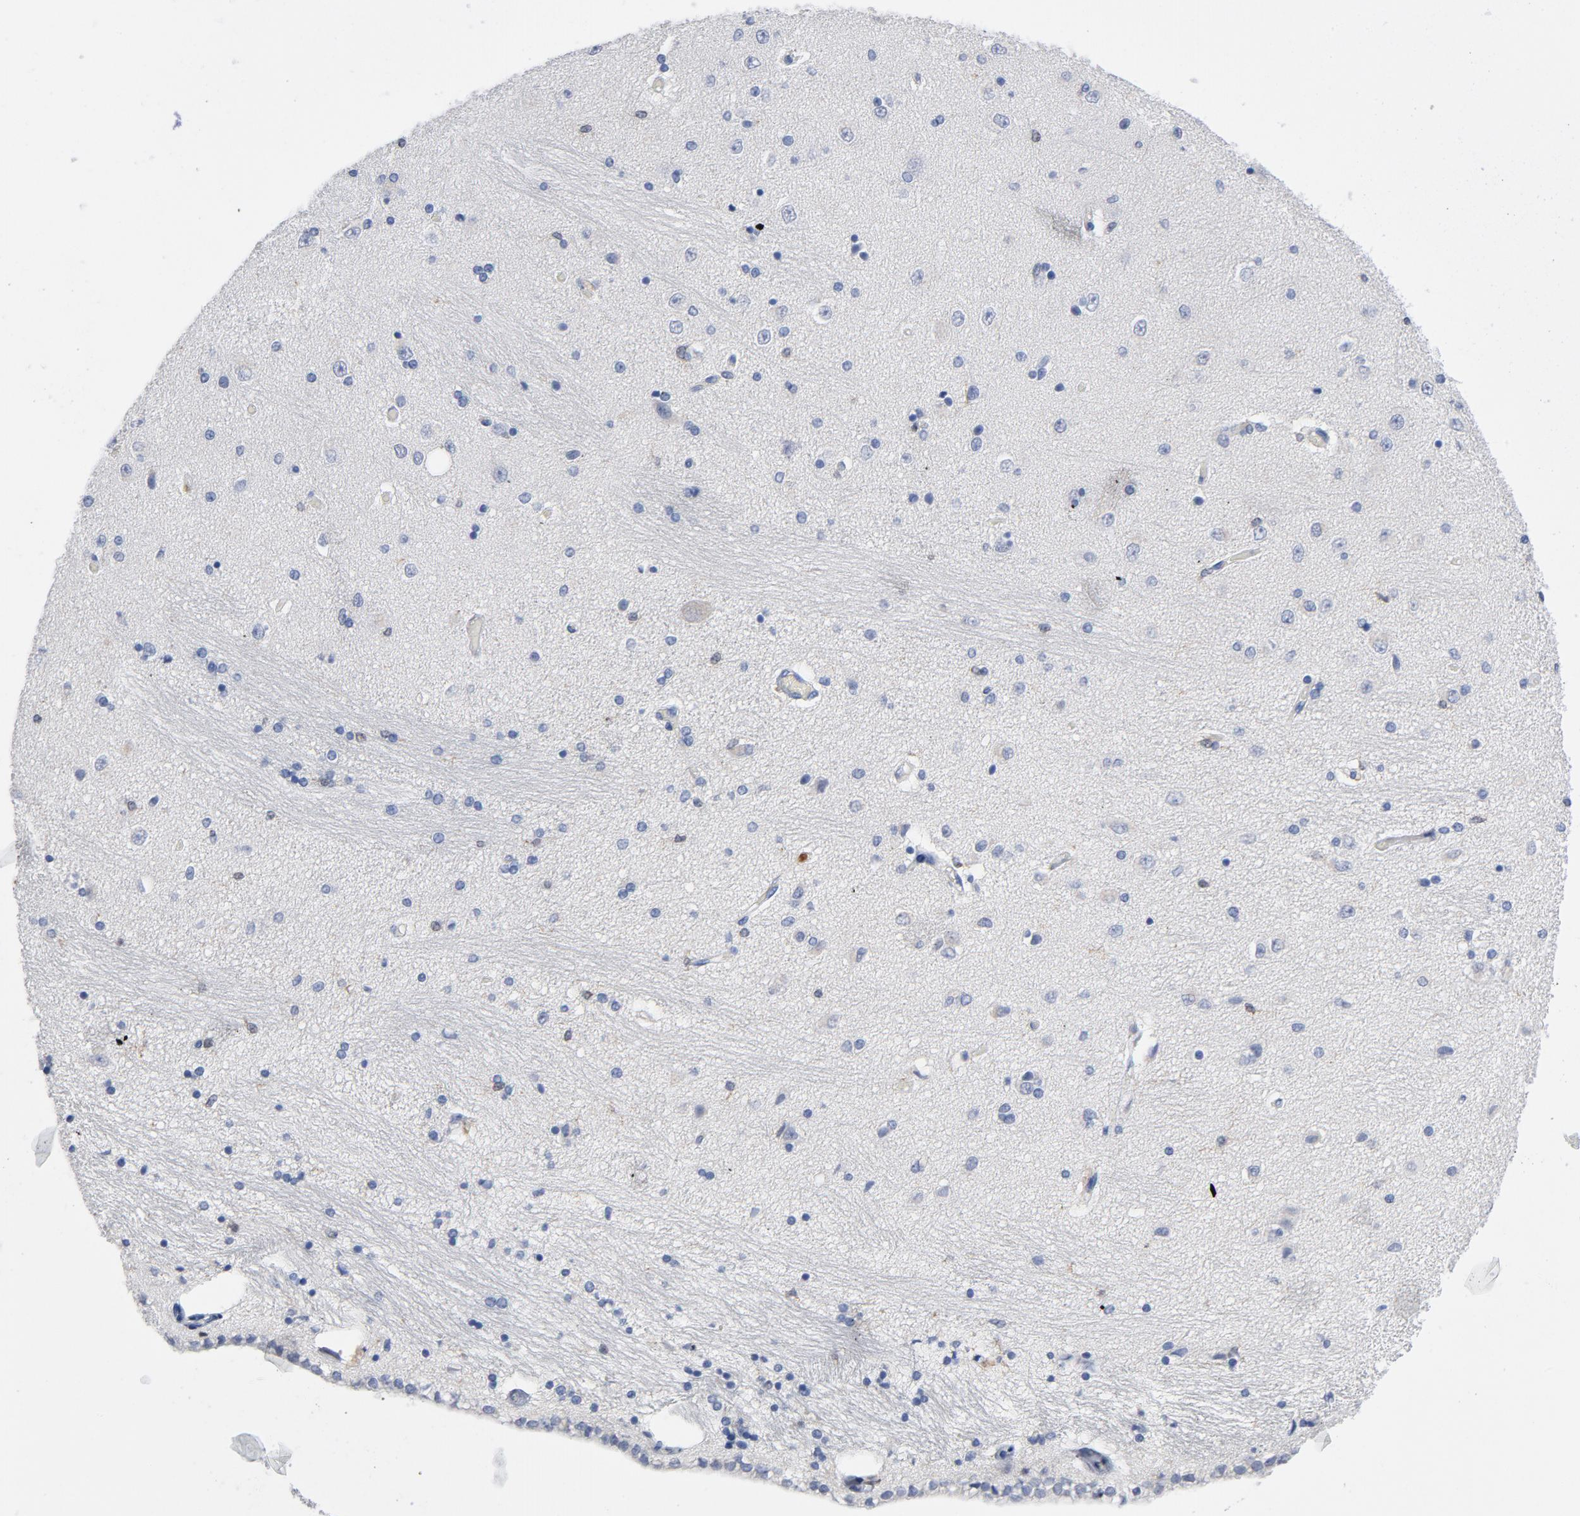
{"staining": {"intensity": "strong", "quantity": "<25%", "location": "nuclear"}, "tissue": "hippocampus", "cell_type": "Glial cells", "image_type": "normal", "snomed": [{"axis": "morphology", "description": "Normal tissue, NOS"}, {"axis": "topography", "description": "Hippocampus"}], "caption": "Human hippocampus stained with a brown dye displays strong nuclear positive expression in approximately <25% of glial cells.", "gene": "NCF1", "patient": {"sex": "female", "age": 54}}